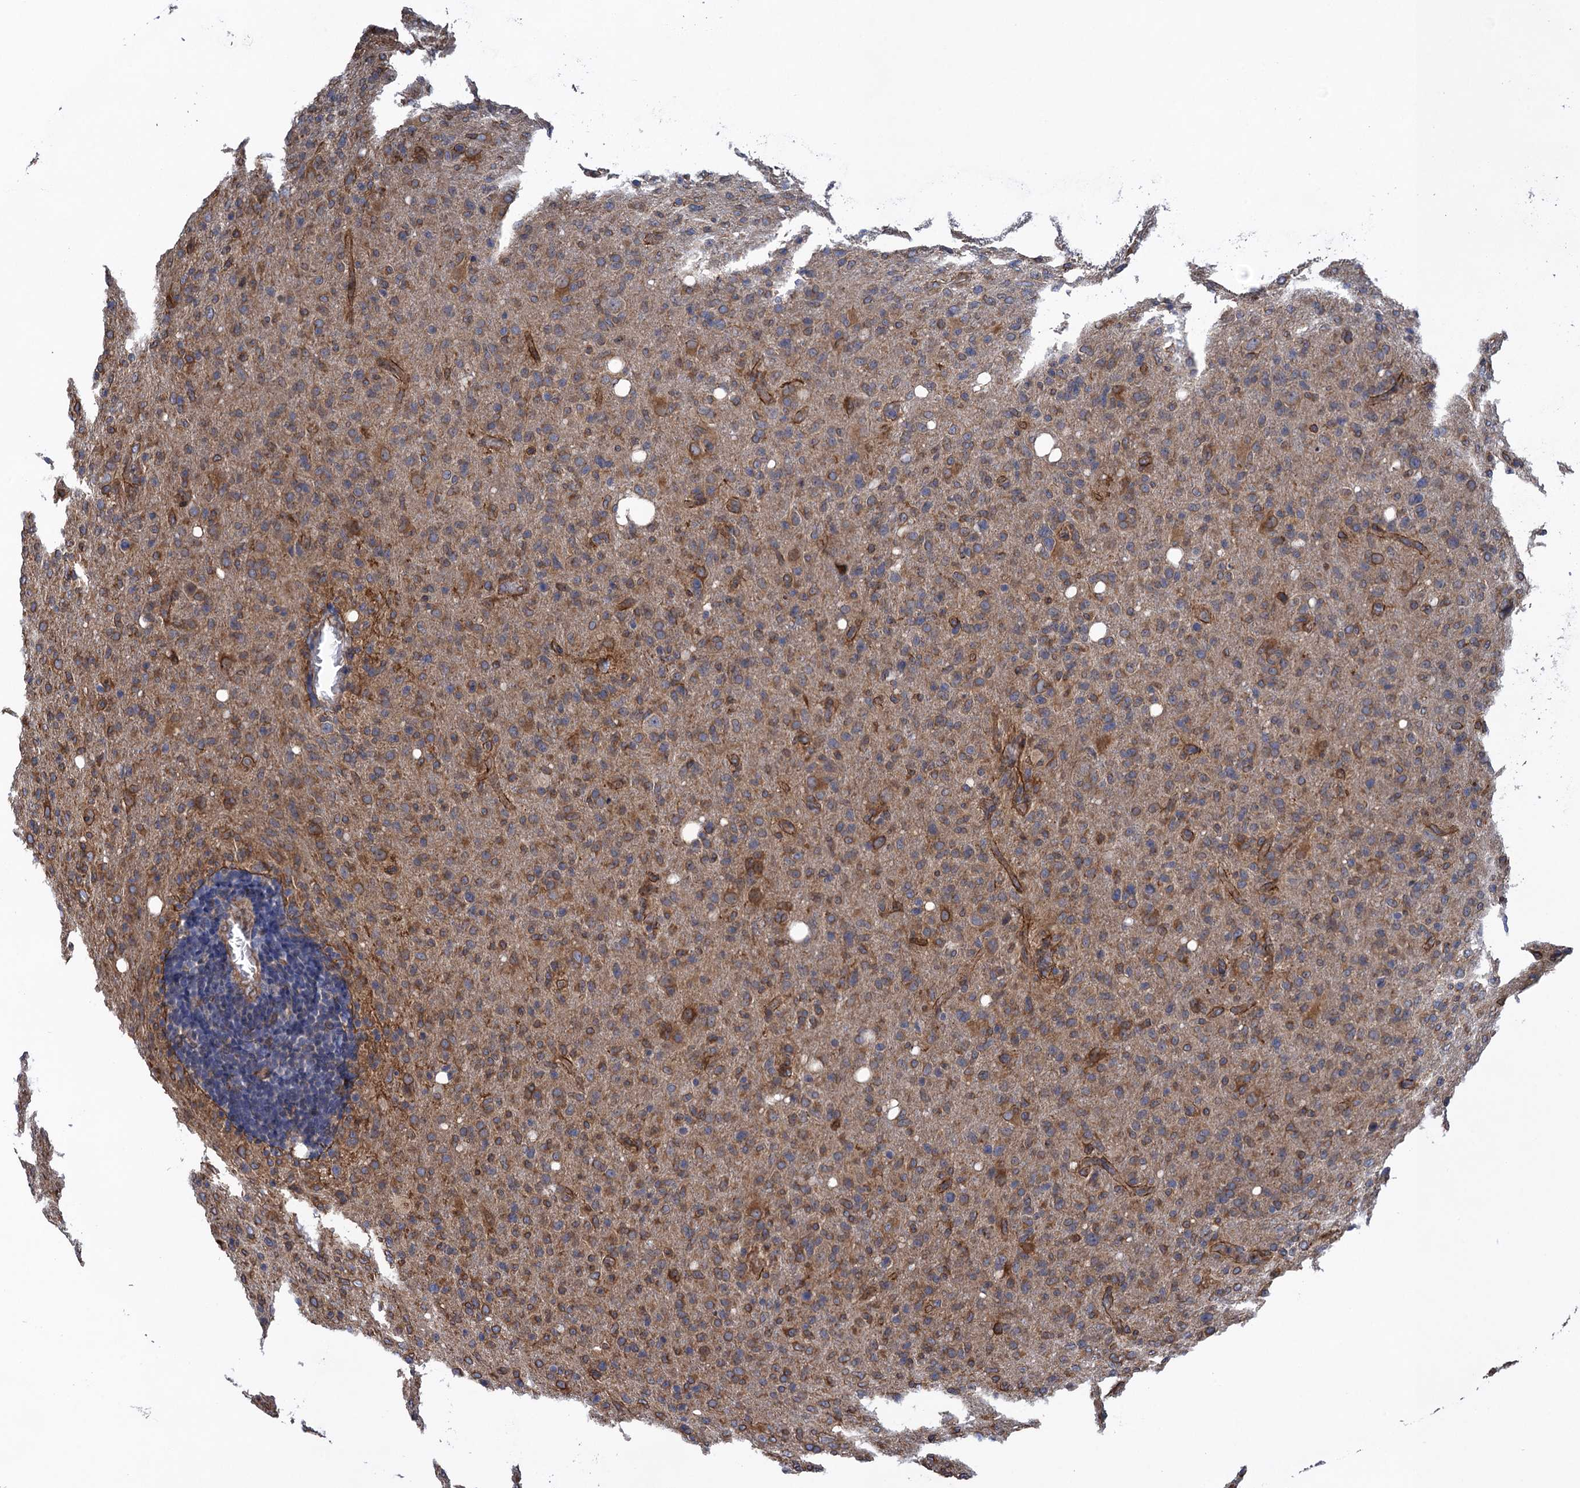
{"staining": {"intensity": "moderate", "quantity": "<25%", "location": "cytoplasmic/membranous"}, "tissue": "glioma", "cell_type": "Tumor cells", "image_type": "cancer", "snomed": [{"axis": "morphology", "description": "Glioma, malignant, High grade"}, {"axis": "topography", "description": "Brain"}], "caption": "This photomicrograph exhibits immunohistochemistry (IHC) staining of human high-grade glioma (malignant), with low moderate cytoplasmic/membranous expression in about <25% of tumor cells.", "gene": "ARMC5", "patient": {"sex": "female", "age": 57}}